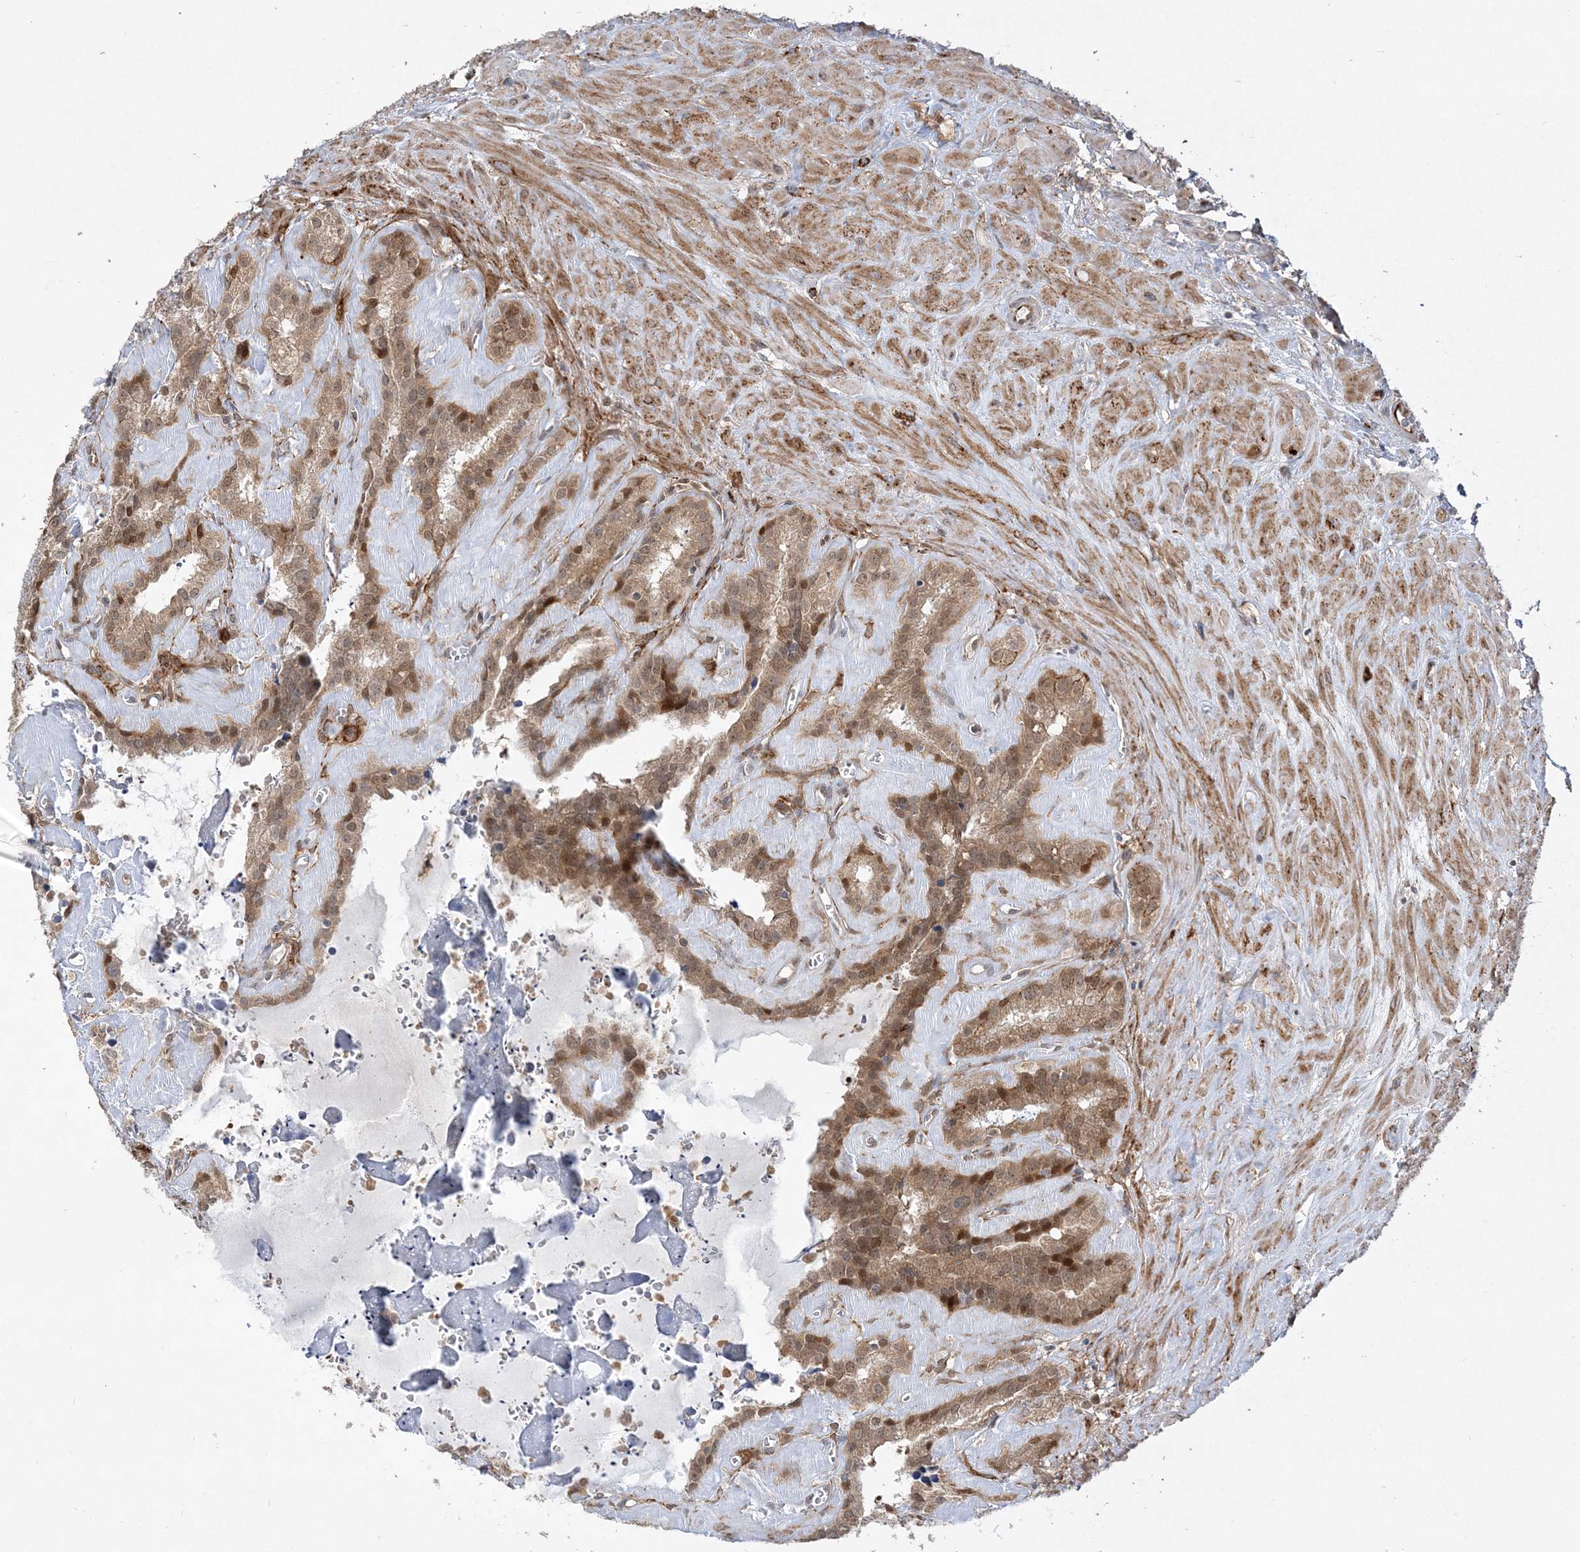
{"staining": {"intensity": "moderate", "quantity": ">75%", "location": "cytoplasmic/membranous,nuclear"}, "tissue": "seminal vesicle", "cell_type": "Glandular cells", "image_type": "normal", "snomed": [{"axis": "morphology", "description": "Normal tissue, NOS"}, {"axis": "topography", "description": "Prostate"}, {"axis": "topography", "description": "Seminal veicle"}], "caption": "A high-resolution image shows immunohistochemistry staining of normal seminal vesicle, which displays moderate cytoplasmic/membranous,nuclear positivity in approximately >75% of glandular cells.", "gene": "INPP1", "patient": {"sex": "male", "age": 59}}